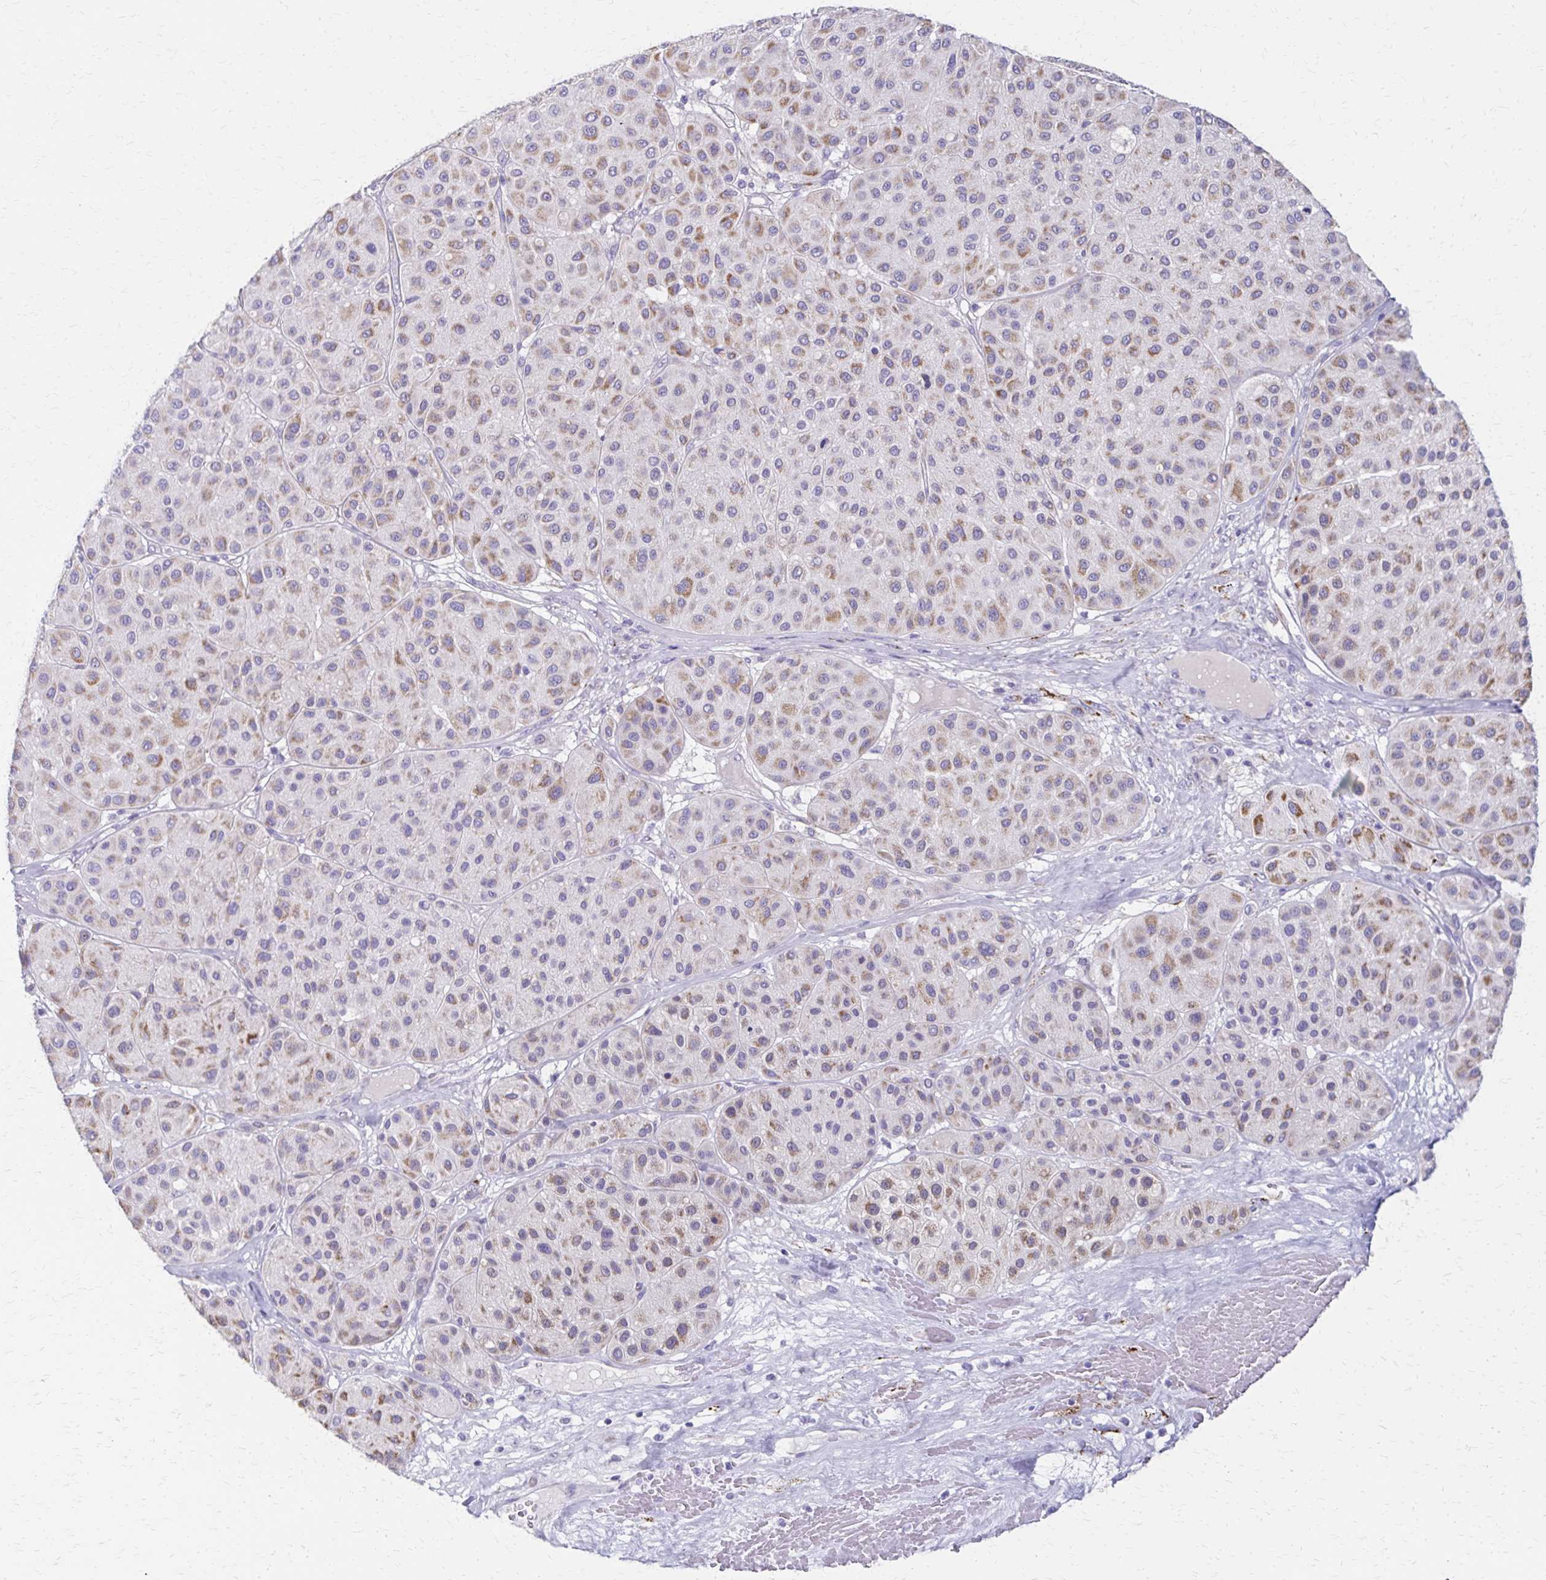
{"staining": {"intensity": "moderate", "quantity": "25%-75%", "location": "cytoplasmic/membranous"}, "tissue": "melanoma", "cell_type": "Tumor cells", "image_type": "cancer", "snomed": [{"axis": "morphology", "description": "Malignant melanoma, Metastatic site"}, {"axis": "topography", "description": "Smooth muscle"}], "caption": "Malignant melanoma (metastatic site) was stained to show a protein in brown. There is medium levels of moderate cytoplasmic/membranous expression in about 25%-75% of tumor cells.", "gene": "ZSCAN5B", "patient": {"sex": "male", "age": 41}}